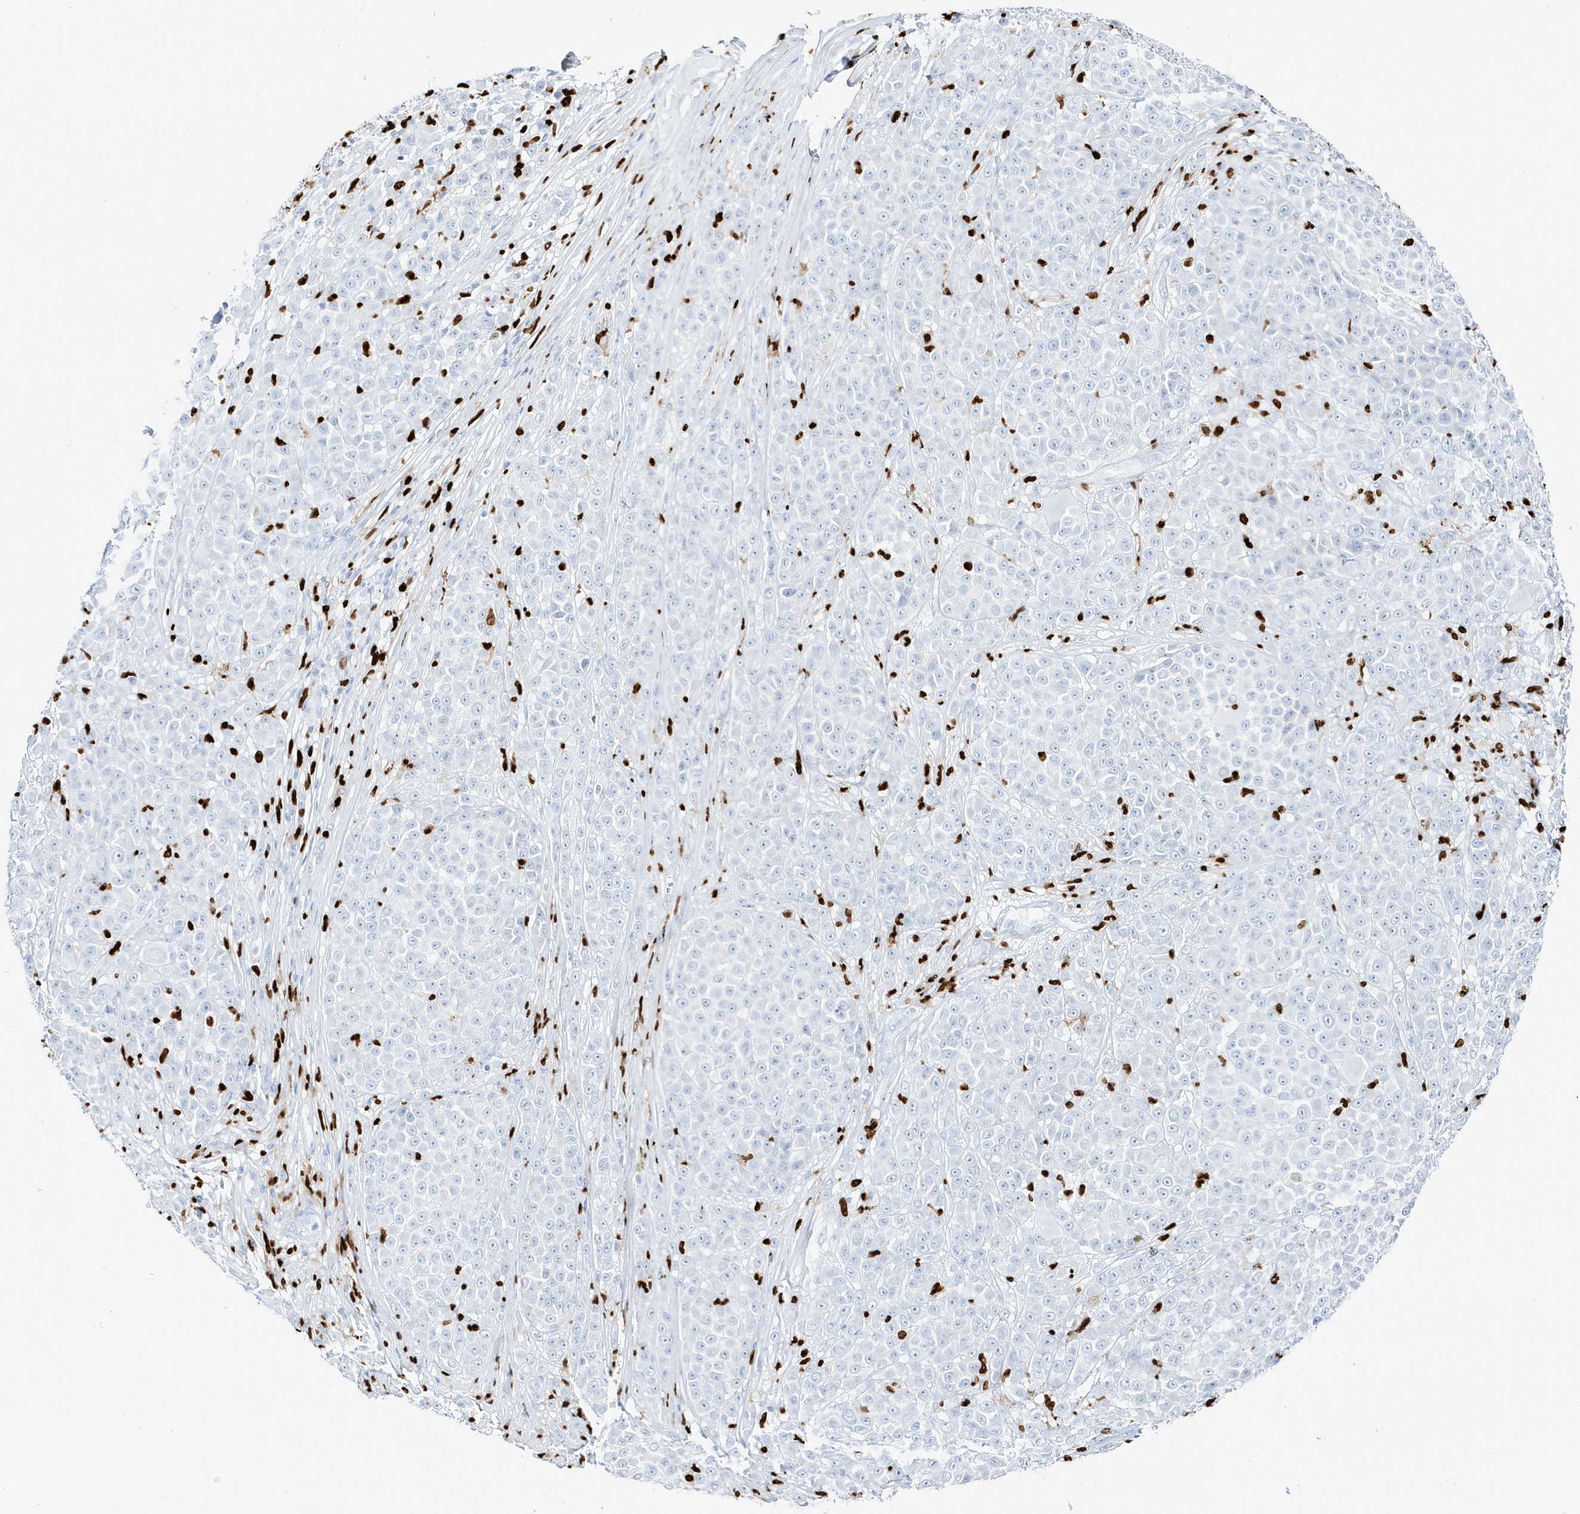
{"staining": {"intensity": "negative", "quantity": "none", "location": "none"}, "tissue": "melanoma", "cell_type": "Tumor cells", "image_type": "cancer", "snomed": [{"axis": "morphology", "description": "Malignant melanoma, NOS"}, {"axis": "topography", "description": "Skin"}], "caption": "Immunohistochemical staining of human malignant melanoma demonstrates no significant expression in tumor cells. (DAB immunohistochemistry, high magnification).", "gene": "MNDA", "patient": {"sex": "female", "age": 94}}